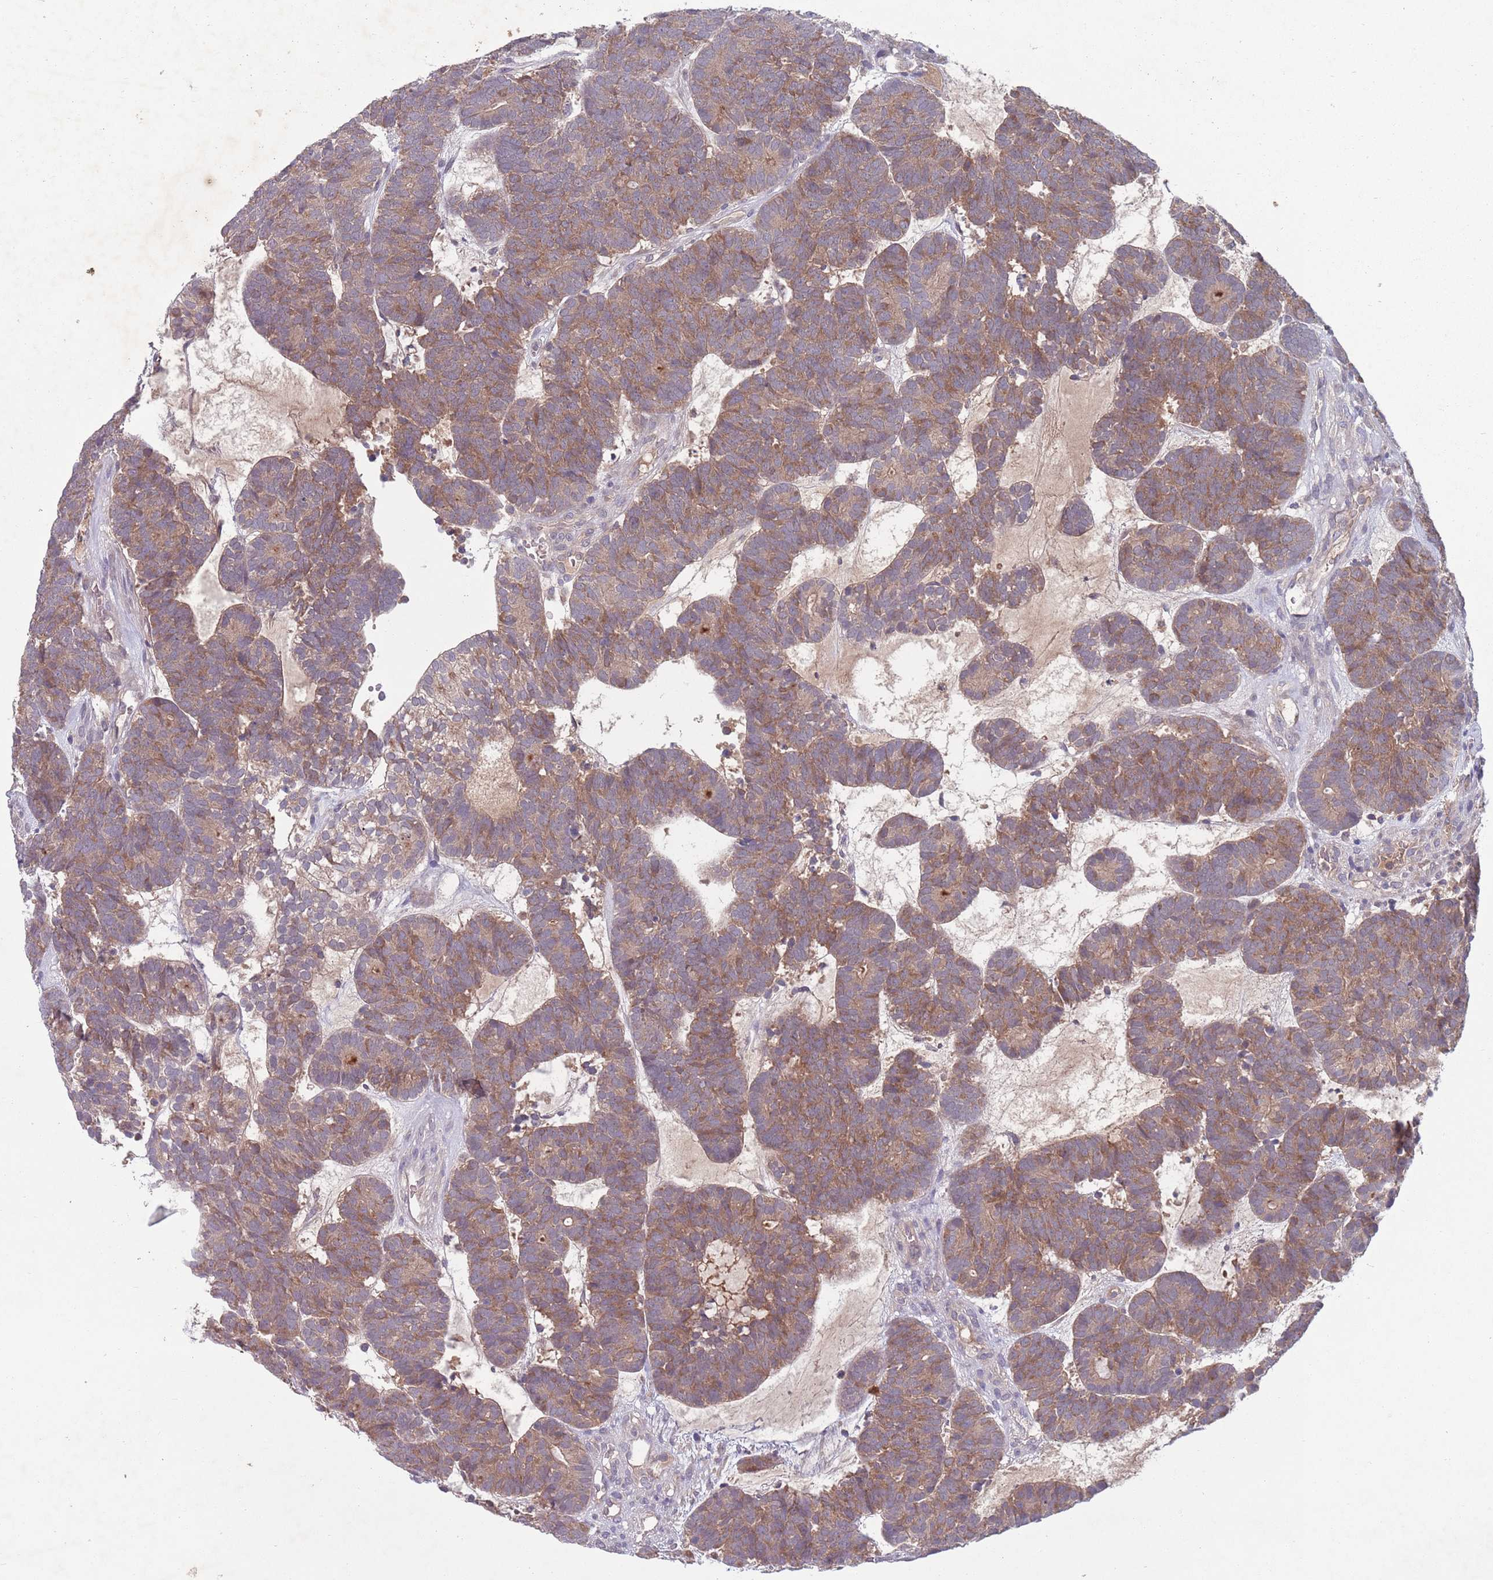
{"staining": {"intensity": "moderate", "quantity": ">75%", "location": "cytoplasmic/membranous"}, "tissue": "head and neck cancer", "cell_type": "Tumor cells", "image_type": "cancer", "snomed": [{"axis": "morphology", "description": "Adenocarcinoma, NOS"}, {"axis": "topography", "description": "Head-Neck"}], "caption": "The immunohistochemical stain highlights moderate cytoplasmic/membranous positivity in tumor cells of head and neck cancer tissue. Using DAB (brown) and hematoxylin (blue) stains, captured at high magnification using brightfield microscopy.", "gene": "TYW1", "patient": {"sex": "female", "age": 81}}